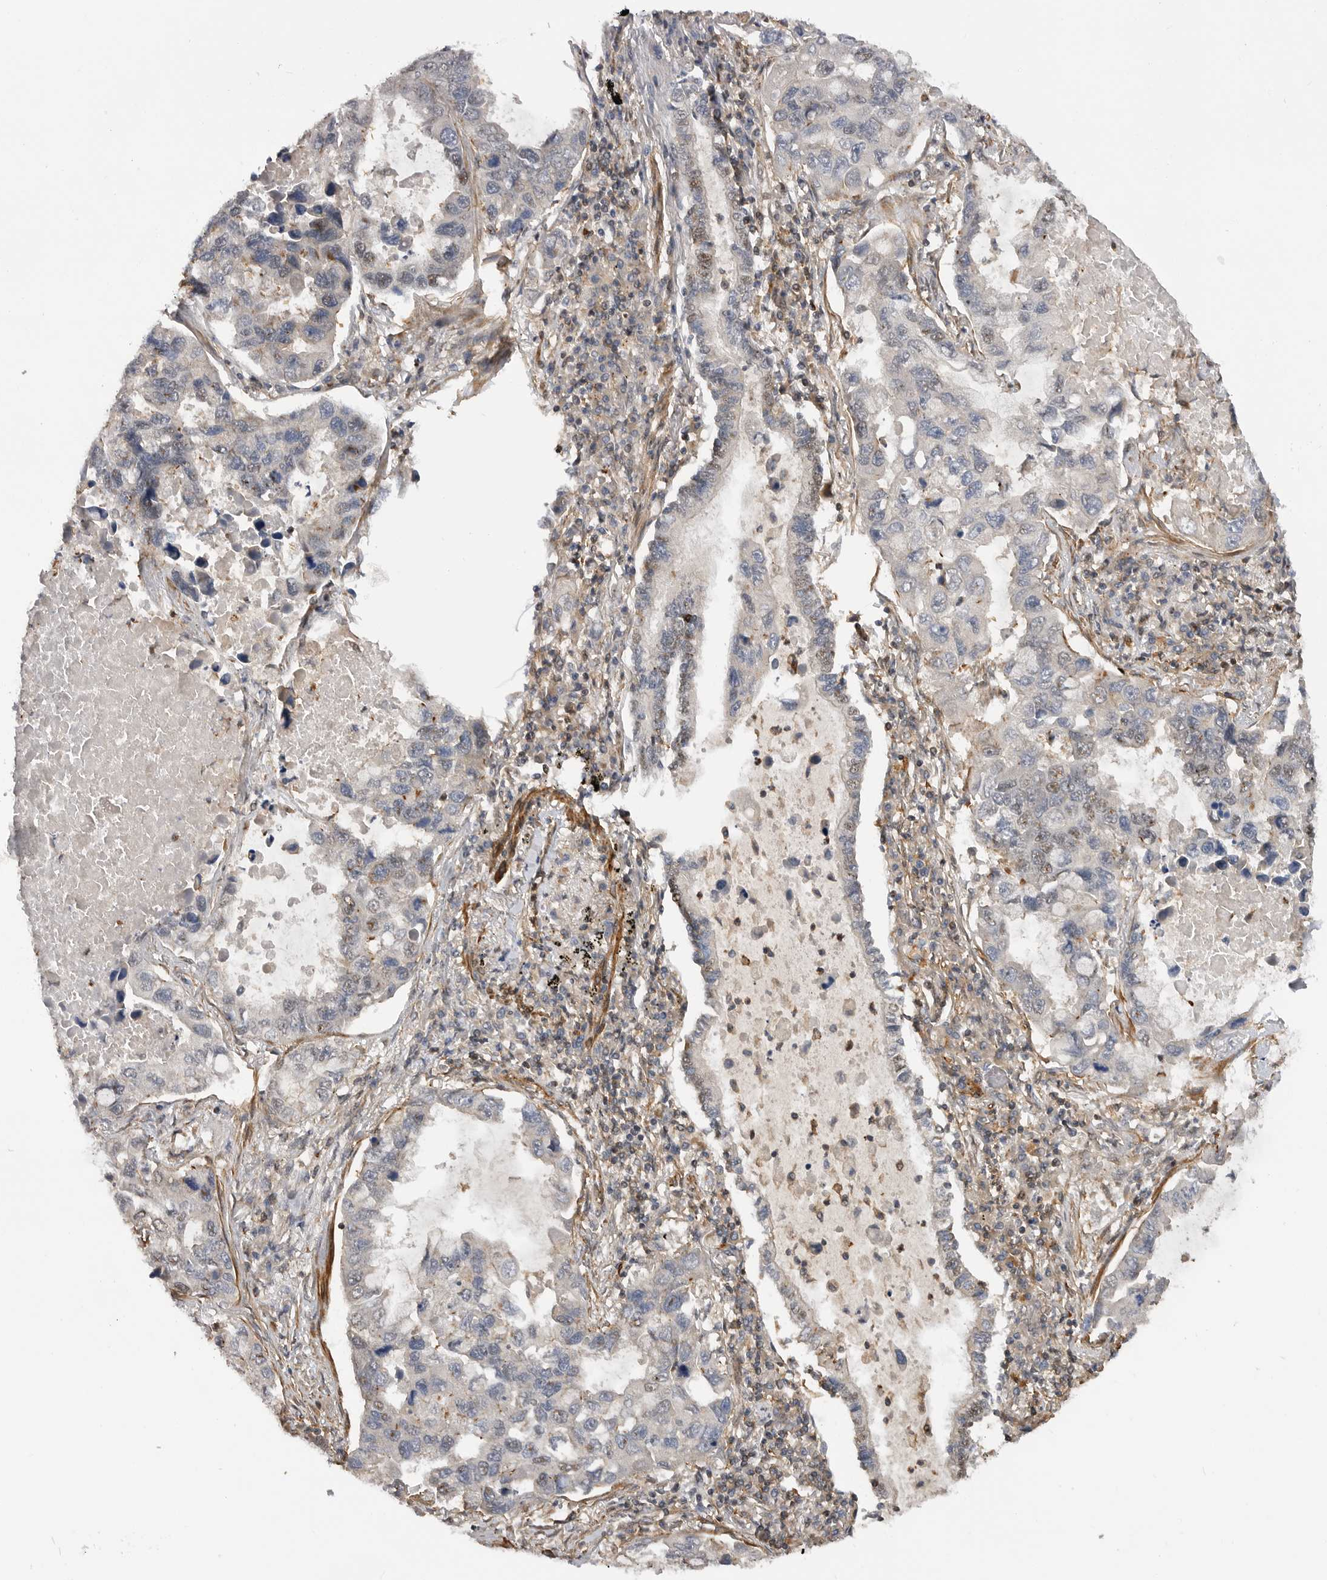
{"staining": {"intensity": "negative", "quantity": "none", "location": "none"}, "tissue": "lung cancer", "cell_type": "Tumor cells", "image_type": "cancer", "snomed": [{"axis": "morphology", "description": "Adenocarcinoma, NOS"}, {"axis": "topography", "description": "Lung"}], "caption": "There is no significant expression in tumor cells of adenocarcinoma (lung). (DAB IHC, high magnification).", "gene": "TRIM56", "patient": {"sex": "male", "age": 64}}